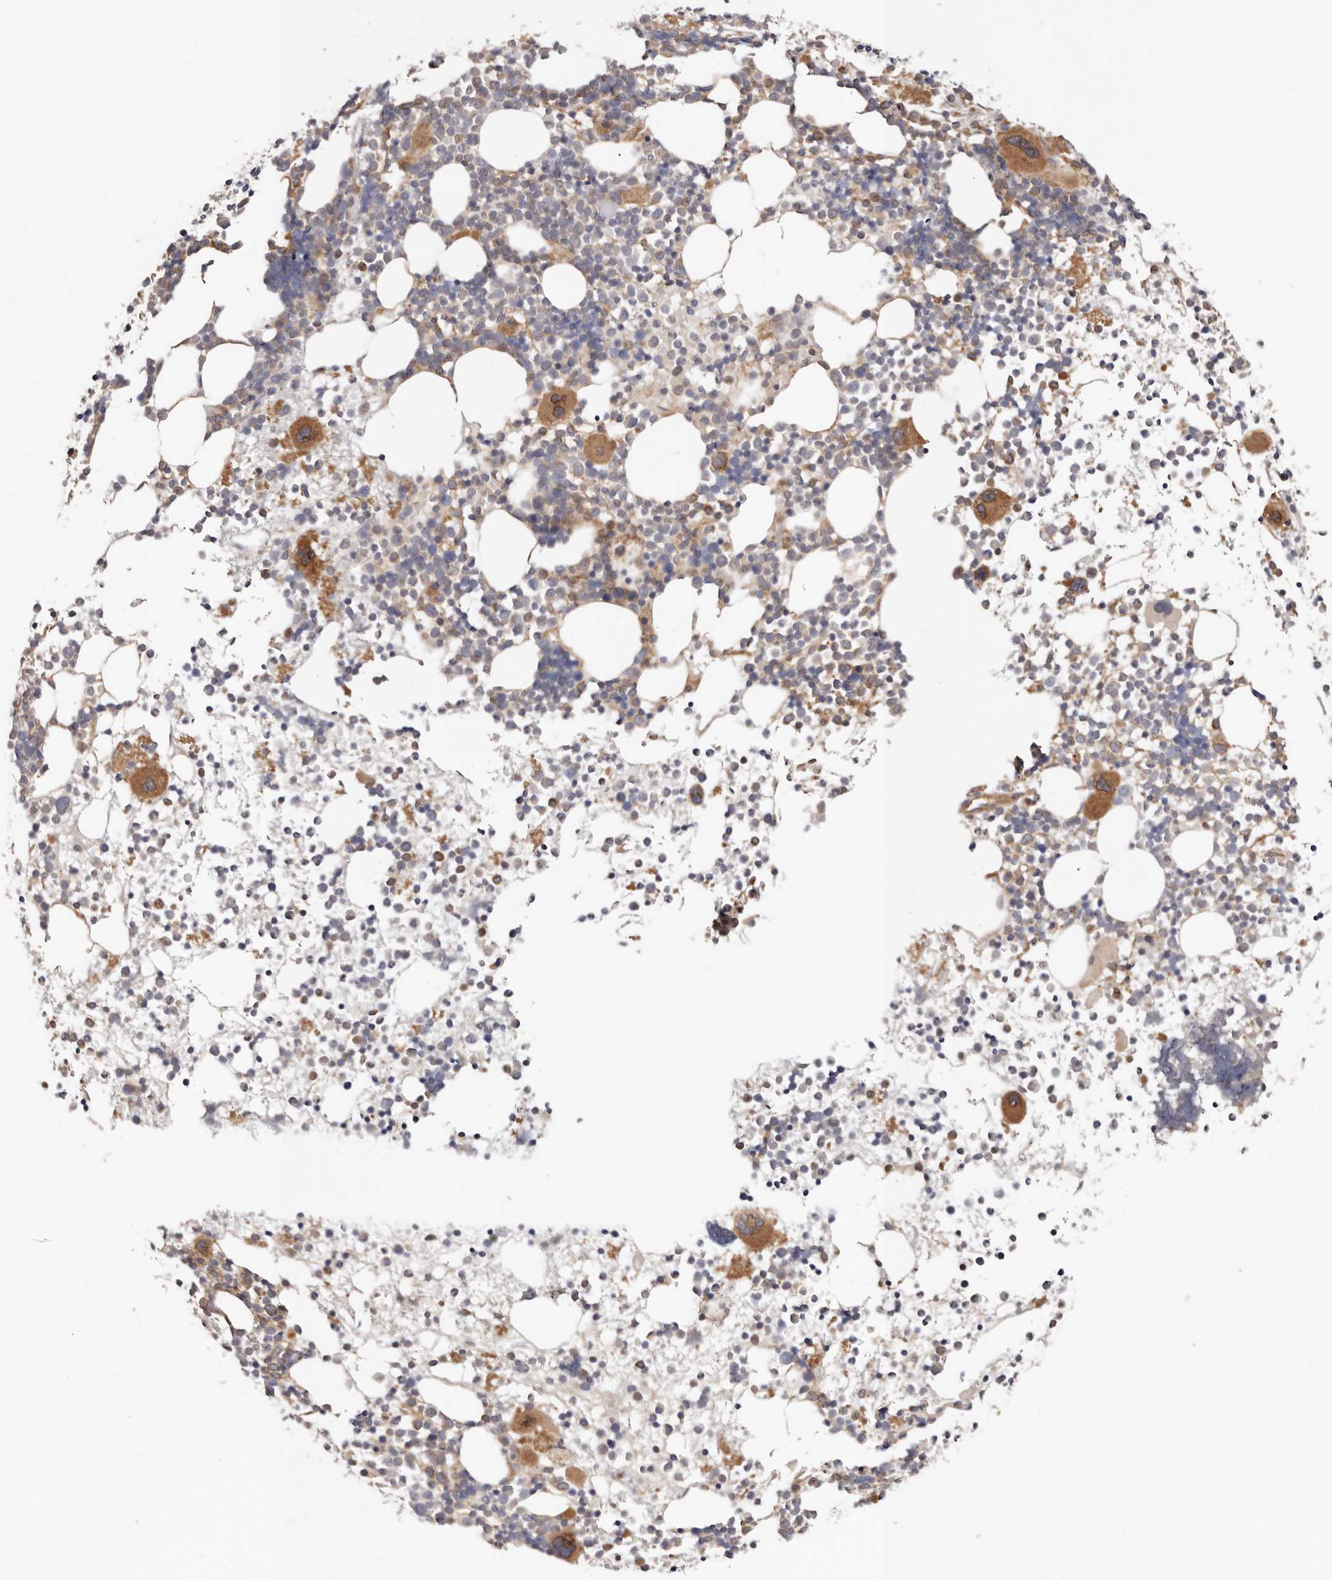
{"staining": {"intensity": "moderate", "quantity": "<25%", "location": "cytoplasmic/membranous"}, "tissue": "bone marrow", "cell_type": "Hematopoietic cells", "image_type": "normal", "snomed": [{"axis": "morphology", "description": "Normal tissue, NOS"}, {"axis": "topography", "description": "Bone marrow"}], "caption": "This photomicrograph reveals unremarkable bone marrow stained with immunohistochemistry (IHC) to label a protein in brown. The cytoplasmic/membranous of hematopoietic cells show moderate positivity for the protein. Nuclei are counter-stained blue.", "gene": "MACF1", "patient": {"sex": "female", "age": 57}}